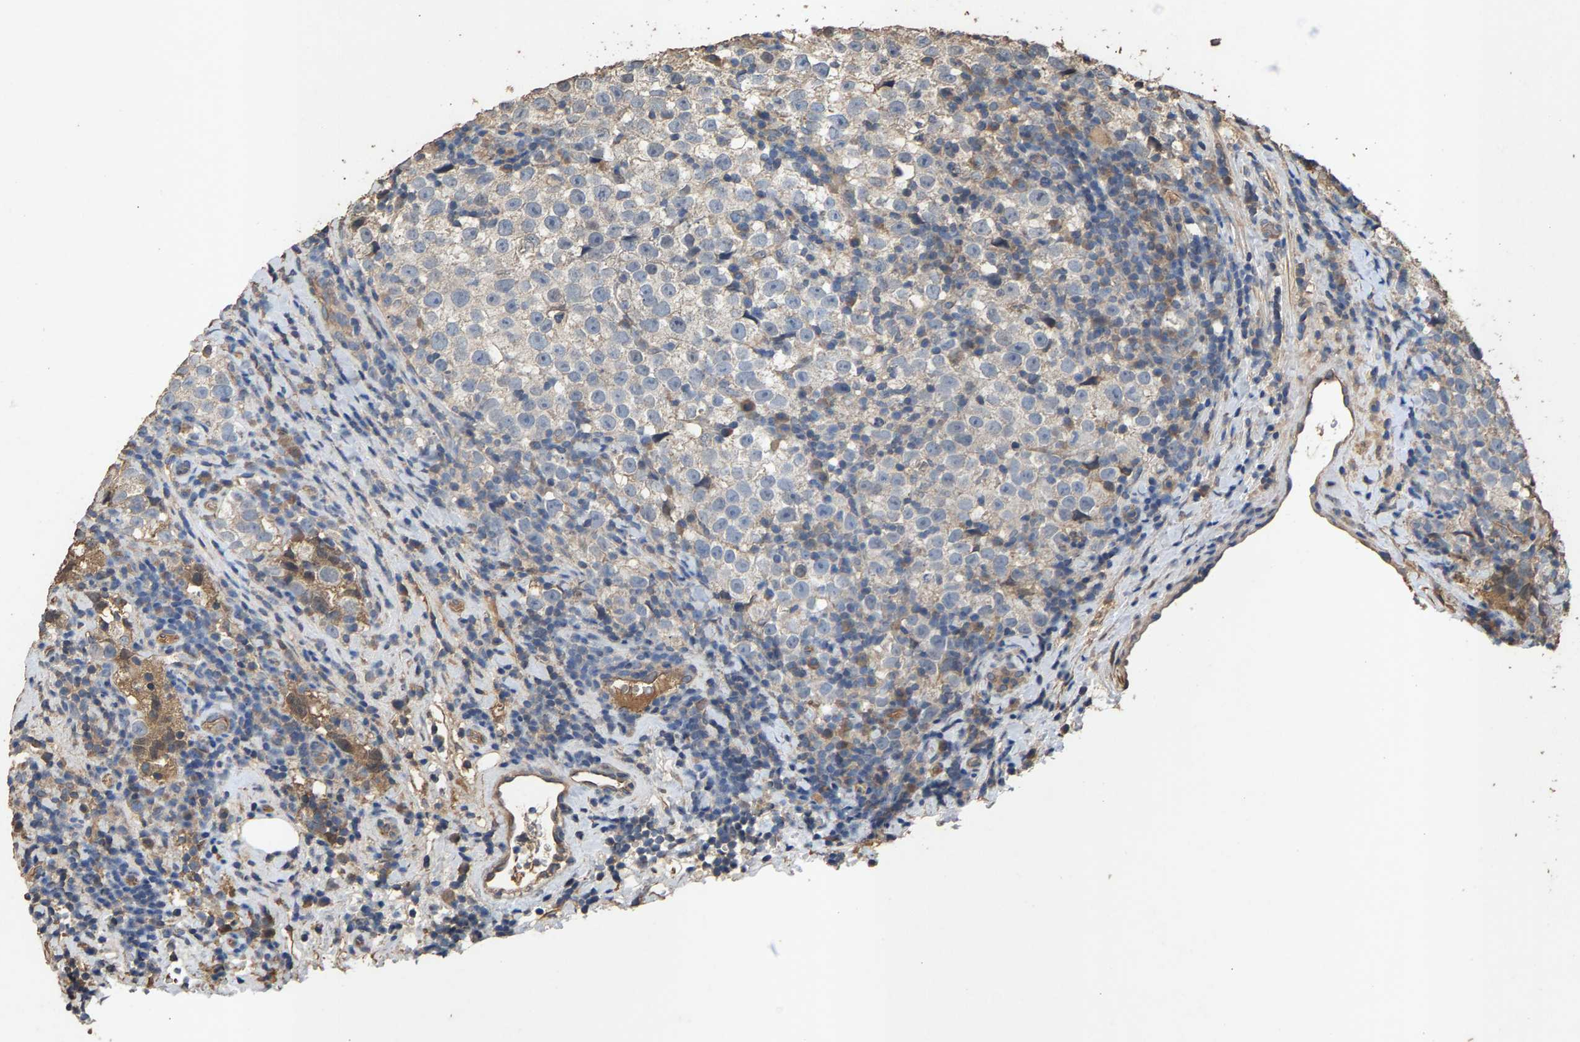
{"staining": {"intensity": "negative", "quantity": "none", "location": "none"}, "tissue": "testis cancer", "cell_type": "Tumor cells", "image_type": "cancer", "snomed": [{"axis": "morphology", "description": "Normal tissue, NOS"}, {"axis": "morphology", "description": "Seminoma, NOS"}, {"axis": "topography", "description": "Testis"}], "caption": "Immunohistochemistry photomicrograph of testis cancer (seminoma) stained for a protein (brown), which displays no expression in tumor cells. The staining was performed using DAB to visualize the protein expression in brown, while the nuclei were stained in blue with hematoxylin (Magnification: 20x).", "gene": "HTRA3", "patient": {"sex": "male", "age": 43}}